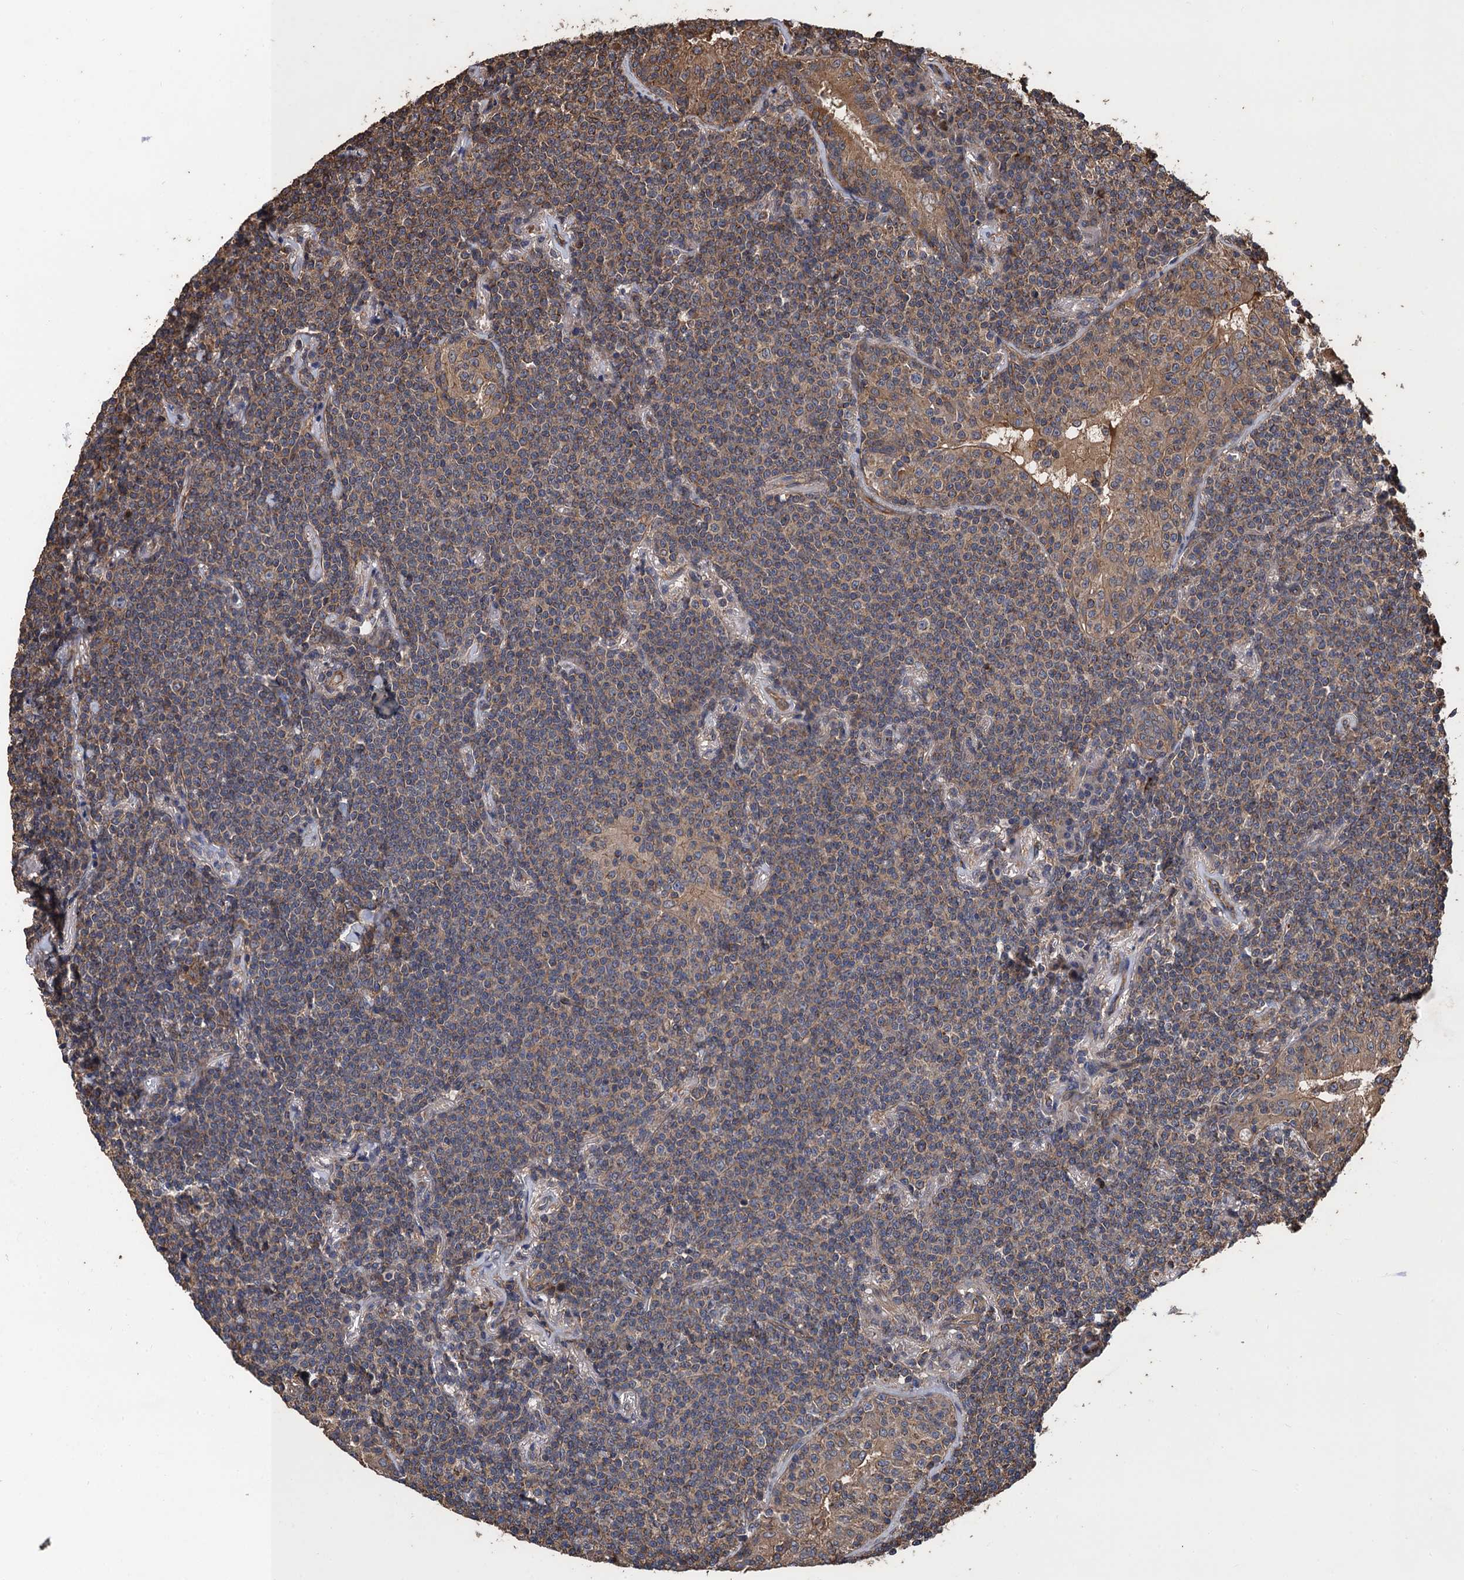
{"staining": {"intensity": "weak", "quantity": "25%-75%", "location": "cytoplasmic/membranous"}, "tissue": "lymphoma", "cell_type": "Tumor cells", "image_type": "cancer", "snomed": [{"axis": "morphology", "description": "Malignant lymphoma, non-Hodgkin's type, Low grade"}, {"axis": "topography", "description": "Lung"}], "caption": "DAB immunohistochemical staining of lymphoma demonstrates weak cytoplasmic/membranous protein expression in approximately 25%-75% of tumor cells.", "gene": "PPP4R1", "patient": {"sex": "female", "age": 71}}